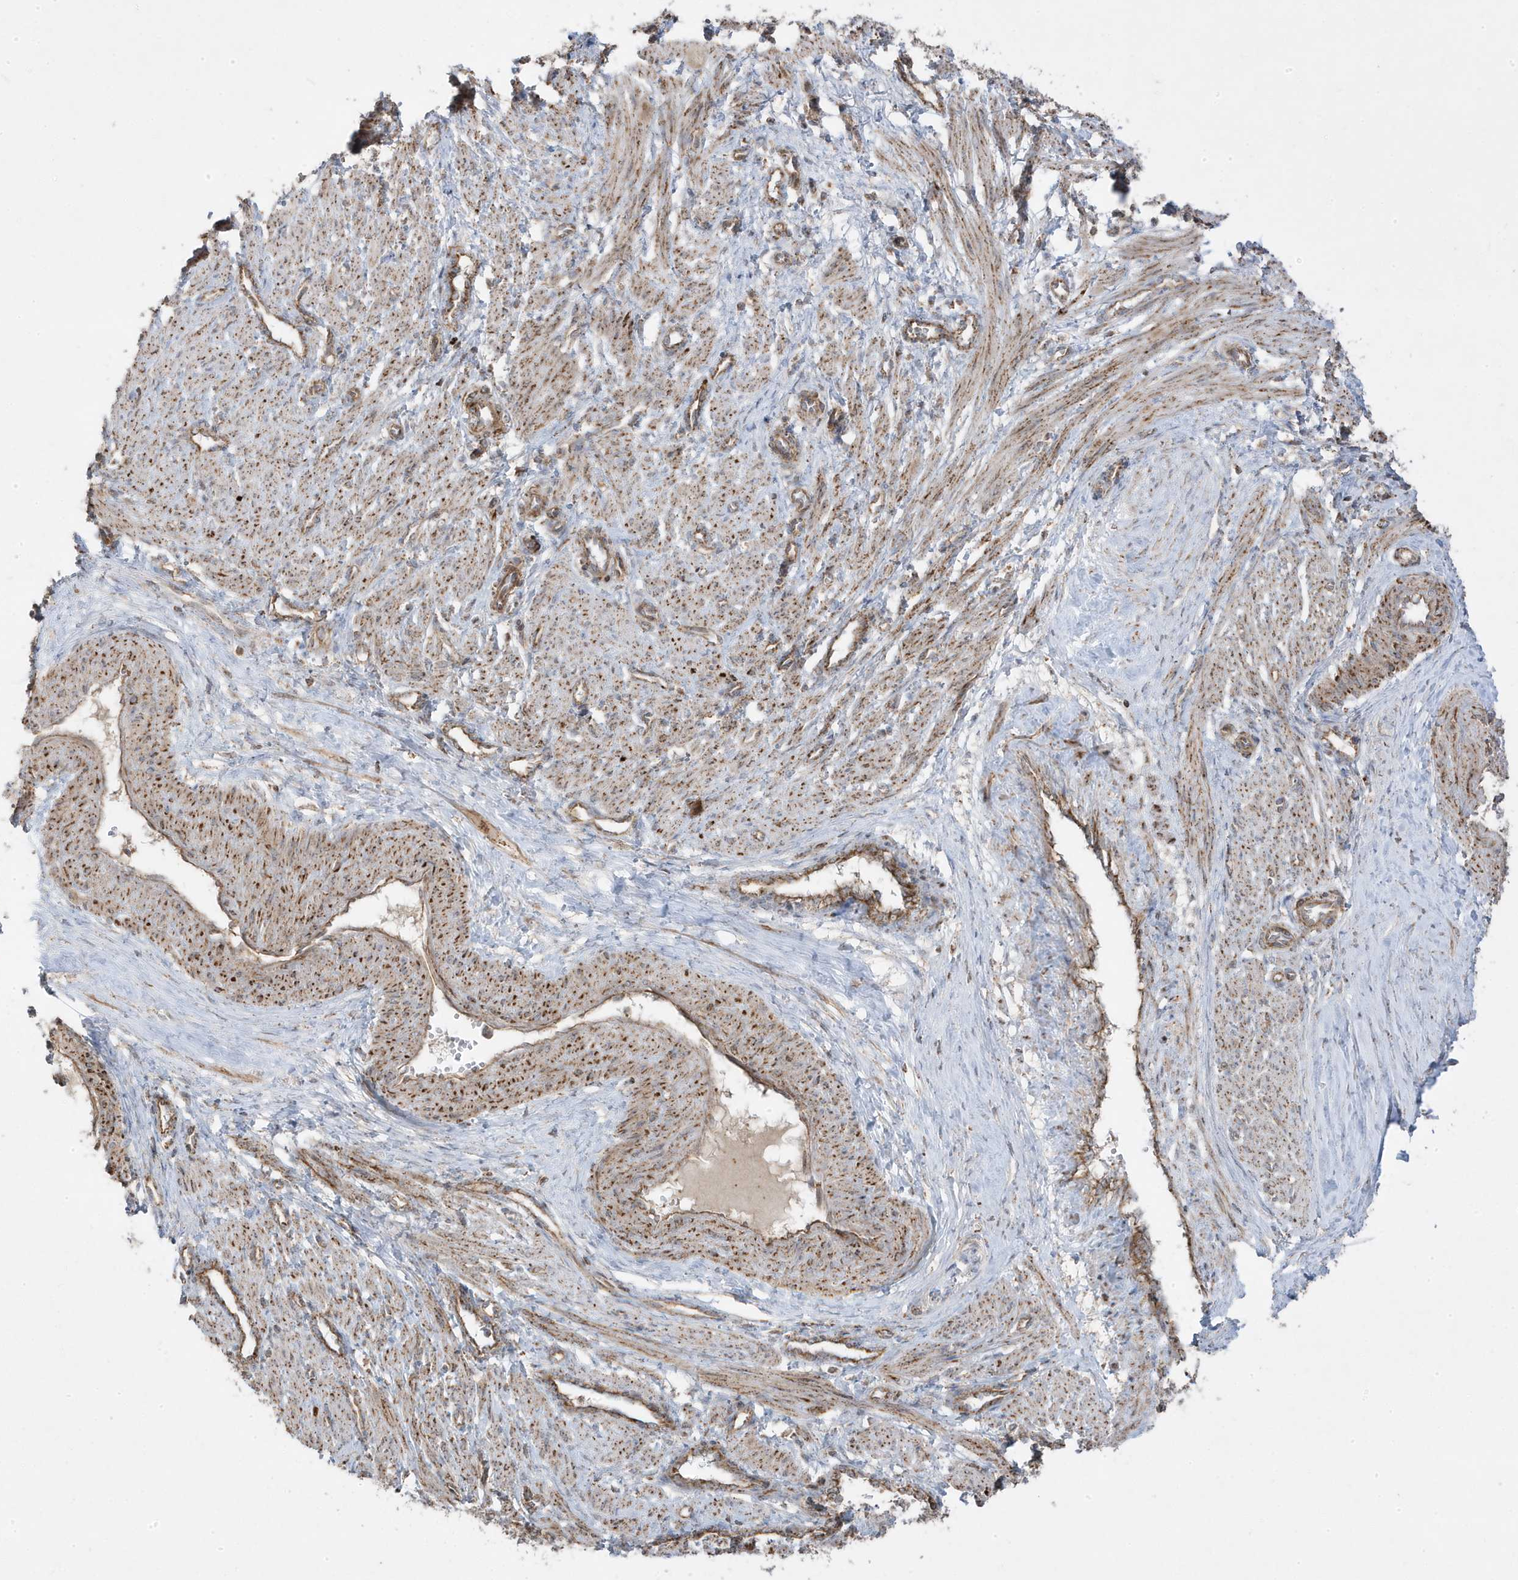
{"staining": {"intensity": "moderate", "quantity": "25%-75%", "location": "cytoplasmic/membranous"}, "tissue": "smooth muscle", "cell_type": "Smooth muscle cells", "image_type": "normal", "snomed": [{"axis": "morphology", "description": "Normal tissue, NOS"}, {"axis": "topography", "description": "Endometrium"}], "caption": "Immunohistochemical staining of unremarkable human smooth muscle displays moderate cytoplasmic/membranous protein expression in approximately 25%-75% of smooth muscle cells. Using DAB (brown) and hematoxylin (blue) stains, captured at high magnification using brightfield microscopy.", "gene": "CLUAP1", "patient": {"sex": "female", "age": 33}}